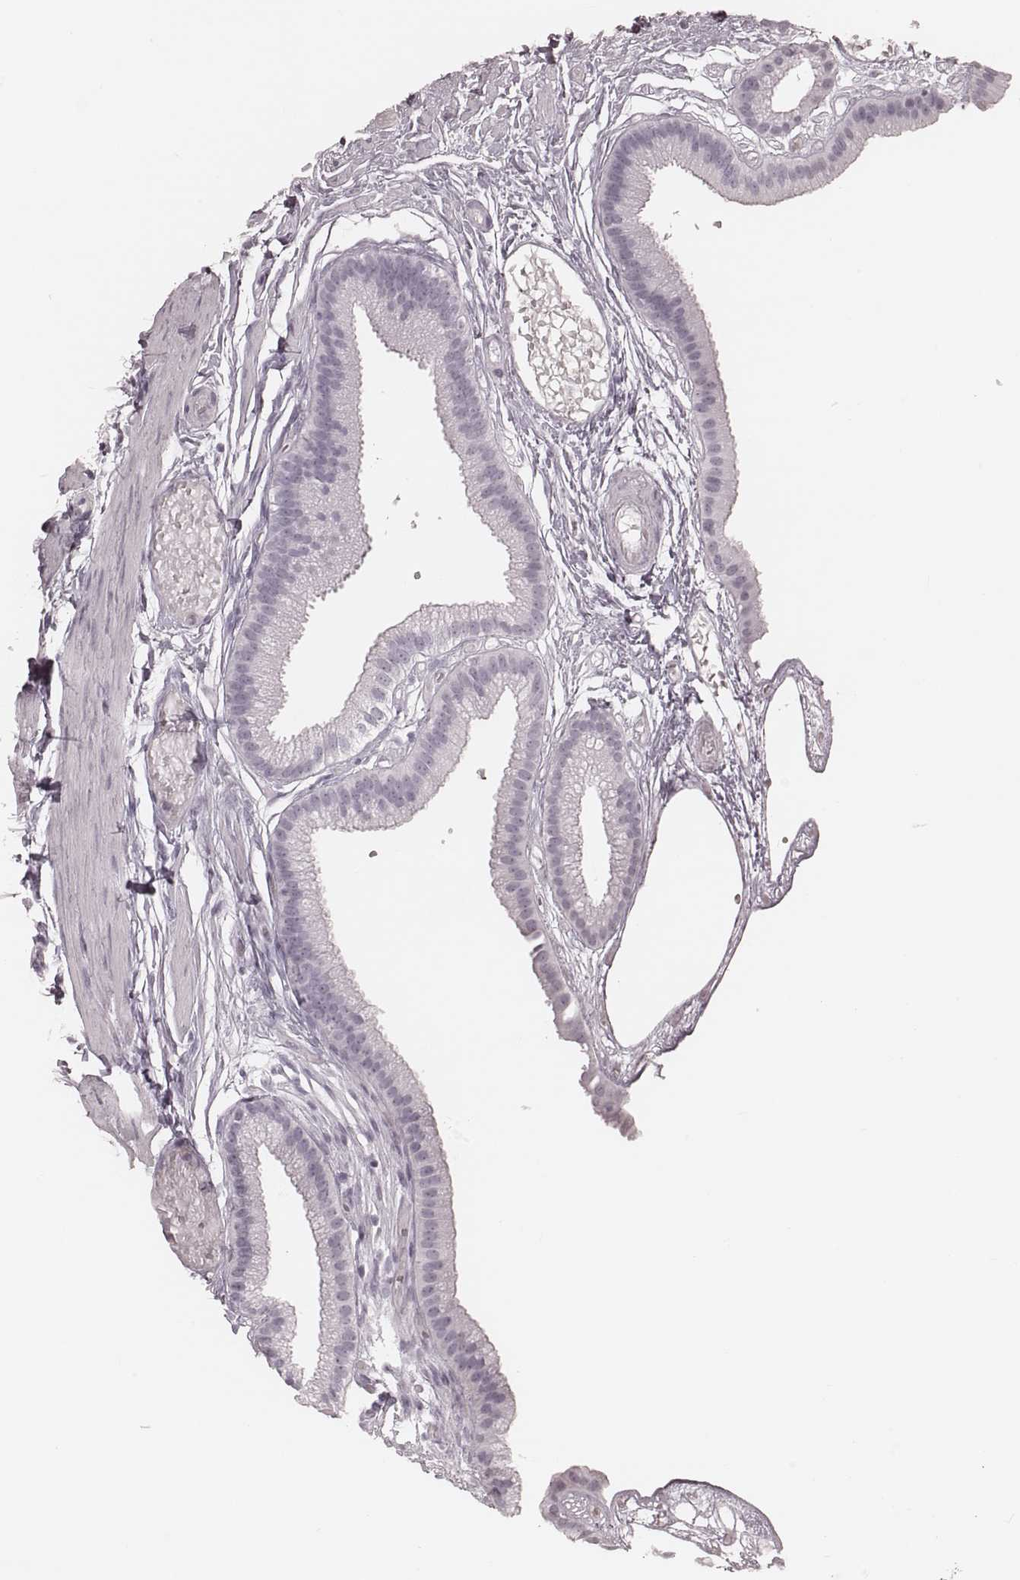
{"staining": {"intensity": "negative", "quantity": "none", "location": "none"}, "tissue": "gallbladder", "cell_type": "Glandular cells", "image_type": "normal", "snomed": [{"axis": "morphology", "description": "Normal tissue, NOS"}, {"axis": "topography", "description": "Gallbladder"}], "caption": "Immunohistochemistry of normal human gallbladder reveals no staining in glandular cells. The staining was performed using DAB (3,3'-diaminobenzidine) to visualize the protein expression in brown, while the nuclei were stained in blue with hematoxylin (Magnification: 20x).", "gene": "KRT74", "patient": {"sex": "female", "age": 45}}